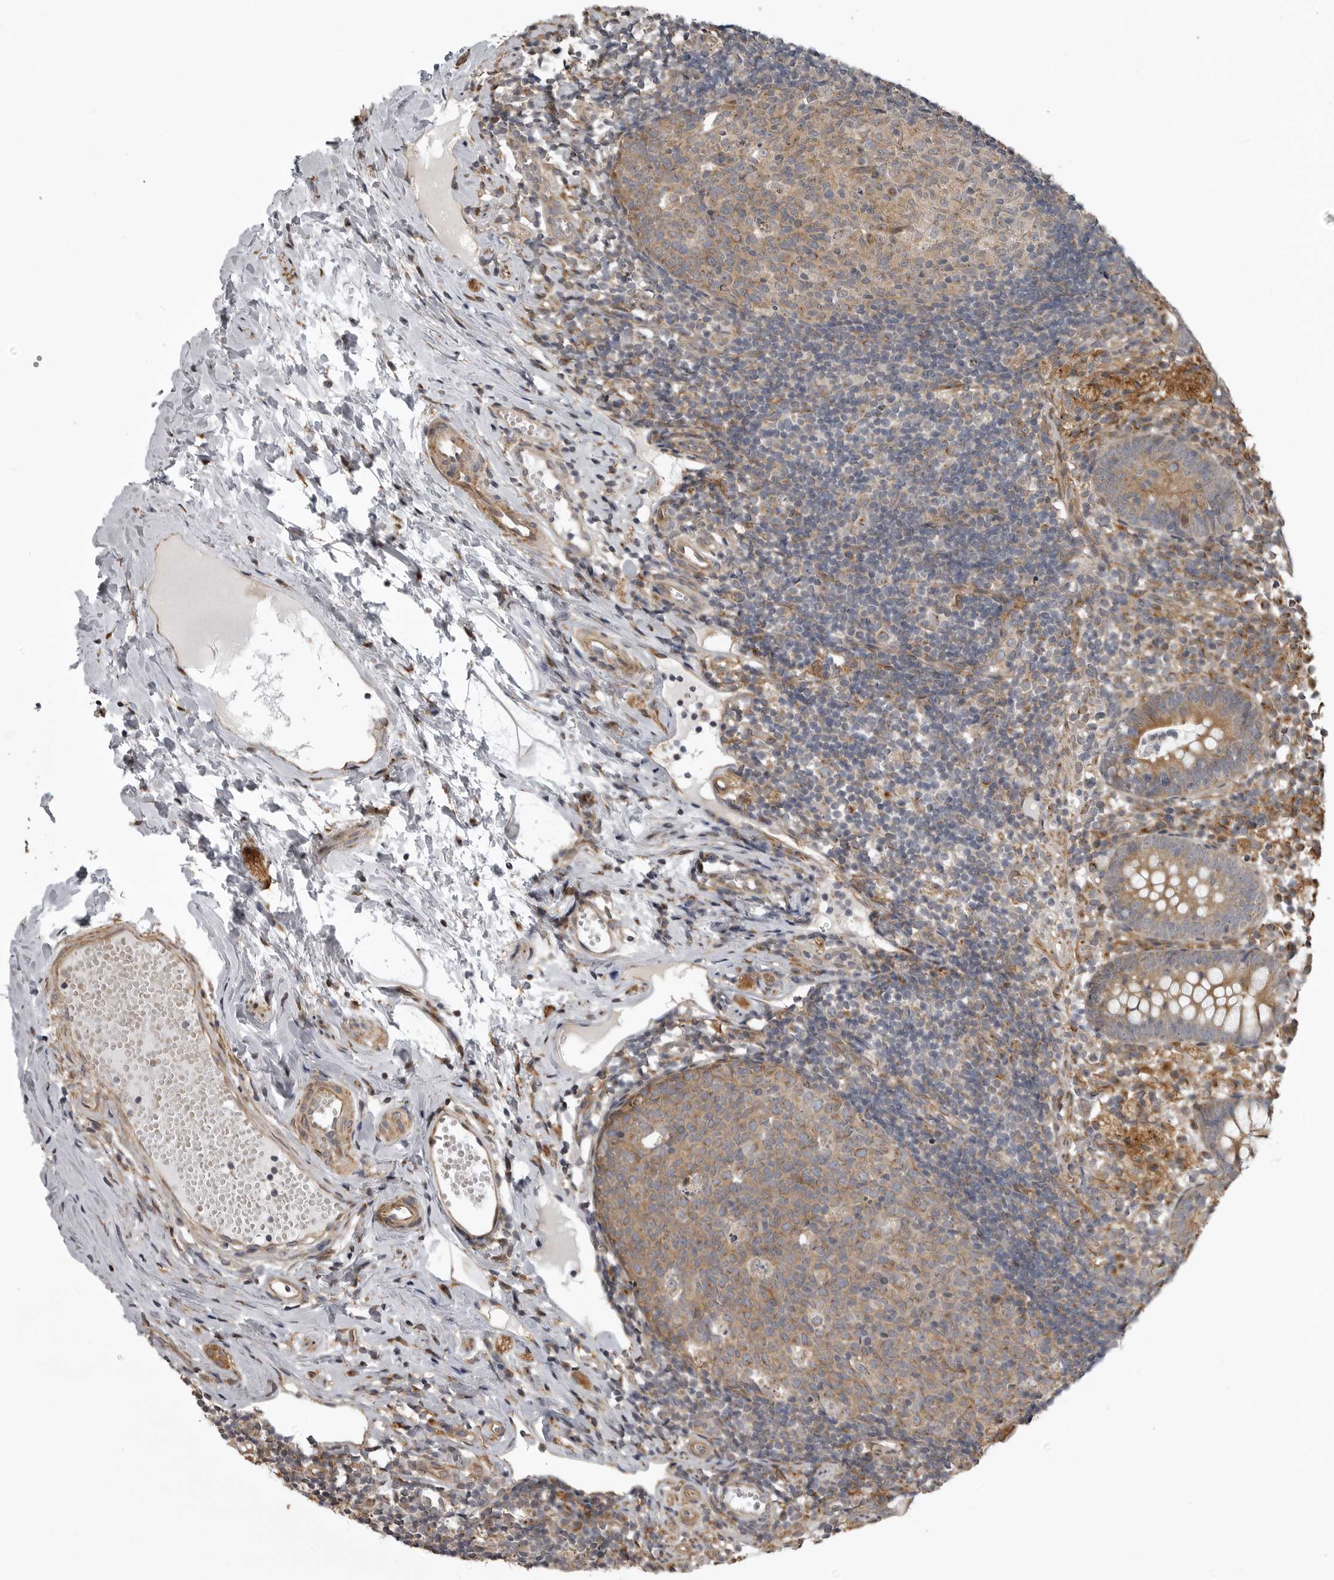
{"staining": {"intensity": "moderate", "quantity": ">75%", "location": "cytoplasmic/membranous"}, "tissue": "appendix", "cell_type": "Glandular cells", "image_type": "normal", "snomed": [{"axis": "morphology", "description": "Normal tissue, NOS"}, {"axis": "topography", "description": "Appendix"}], "caption": "Immunohistochemistry of benign appendix shows medium levels of moderate cytoplasmic/membranous staining in approximately >75% of glandular cells. Using DAB (3,3'-diaminobenzidine) (brown) and hematoxylin (blue) stains, captured at high magnification using brightfield microscopy.", "gene": "ZNRF1", "patient": {"sex": "female", "age": 20}}